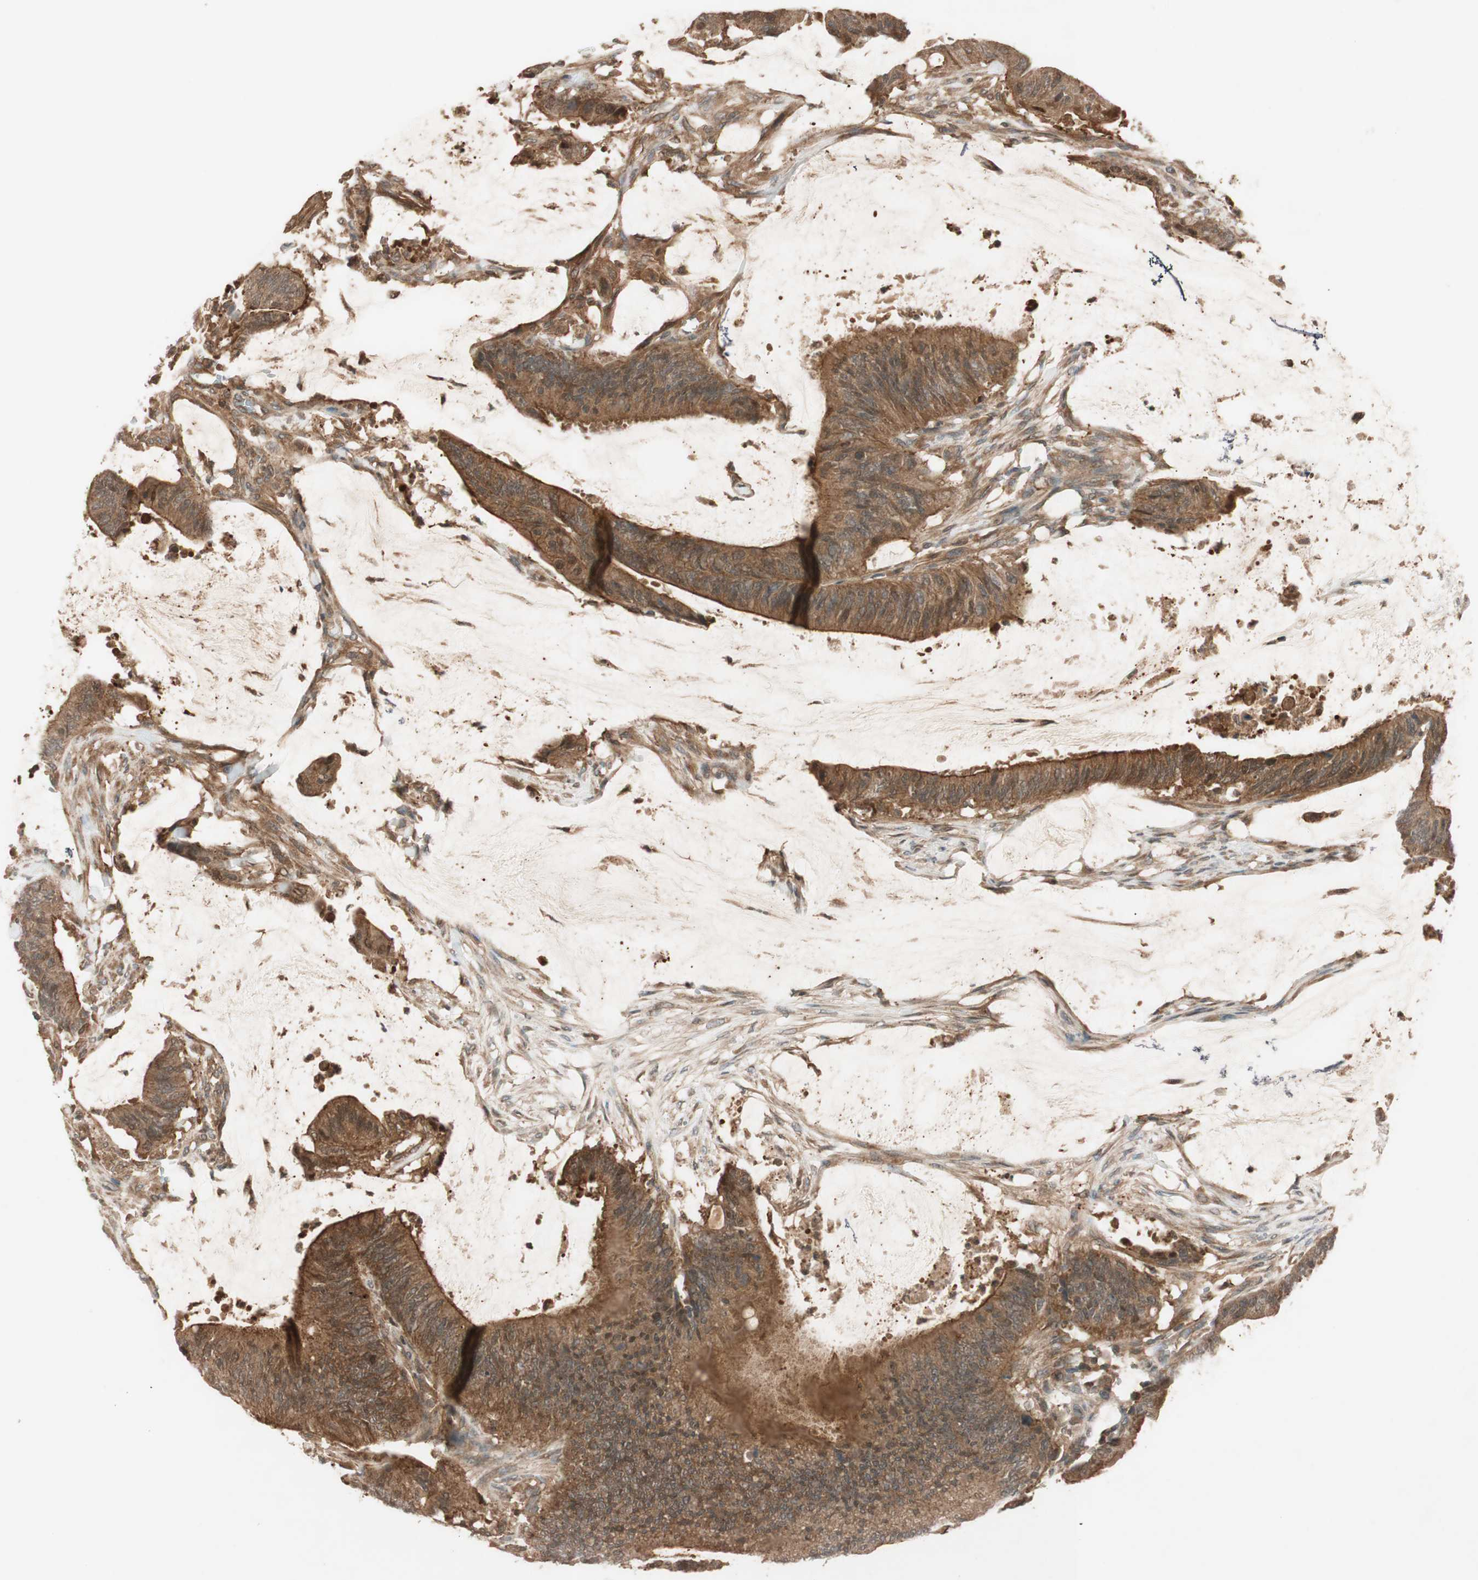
{"staining": {"intensity": "strong", "quantity": ">75%", "location": "cytoplasmic/membranous"}, "tissue": "colorectal cancer", "cell_type": "Tumor cells", "image_type": "cancer", "snomed": [{"axis": "morphology", "description": "Adenocarcinoma, NOS"}, {"axis": "topography", "description": "Rectum"}], "caption": "IHC micrograph of neoplastic tissue: human colorectal adenocarcinoma stained using immunohistochemistry (IHC) demonstrates high levels of strong protein expression localized specifically in the cytoplasmic/membranous of tumor cells, appearing as a cytoplasmic/membranous brown color.", "gene": "EPHA8", "patient": {"sex": "female", "age": 66}}